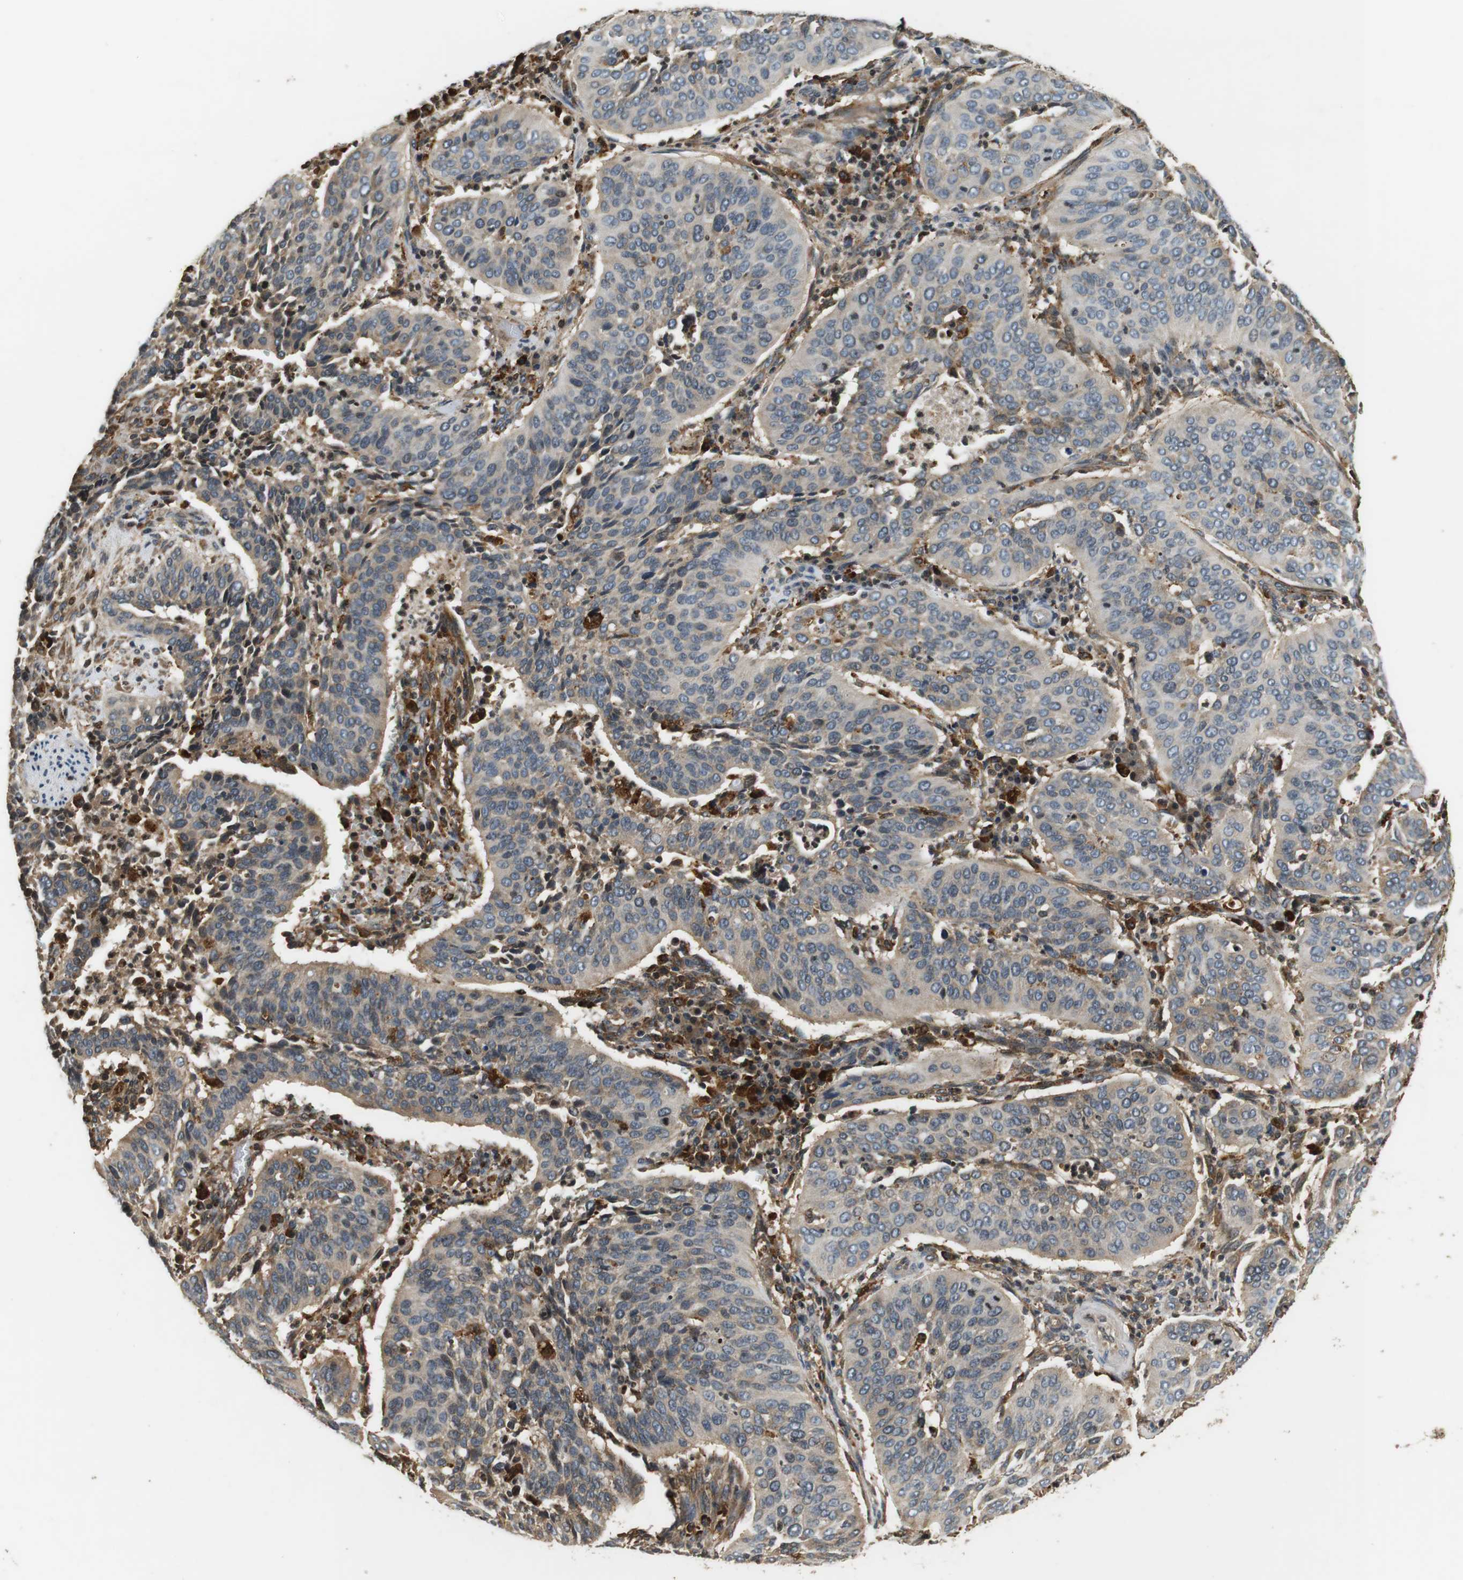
{"staining": {"intensity": "weak", "quantity": ">75%", "location": "cytoplasmic/membranous"}, "tissue": "cervical cancer", "cell_type": "Tumor cells", "image_type": "cancer", "snomed": [{"axis": "morphology", "description": "Normal tissue, NOS"}, {"axis": "morphology", "description": "Squamous cell carcinoma, NOS"}, {"axis": "topography", "description": "Cervix"}], "caption": "Immunohistochemistry (IHC) histopathology image of human cervical cancer stained for a protein (brown), which displays low levels of weak cytoplasmic/membranous staining in approximately >75% of tumor cells.", "gene": "TXNRD1", "patient": {"sex": "female", "age": 39}}